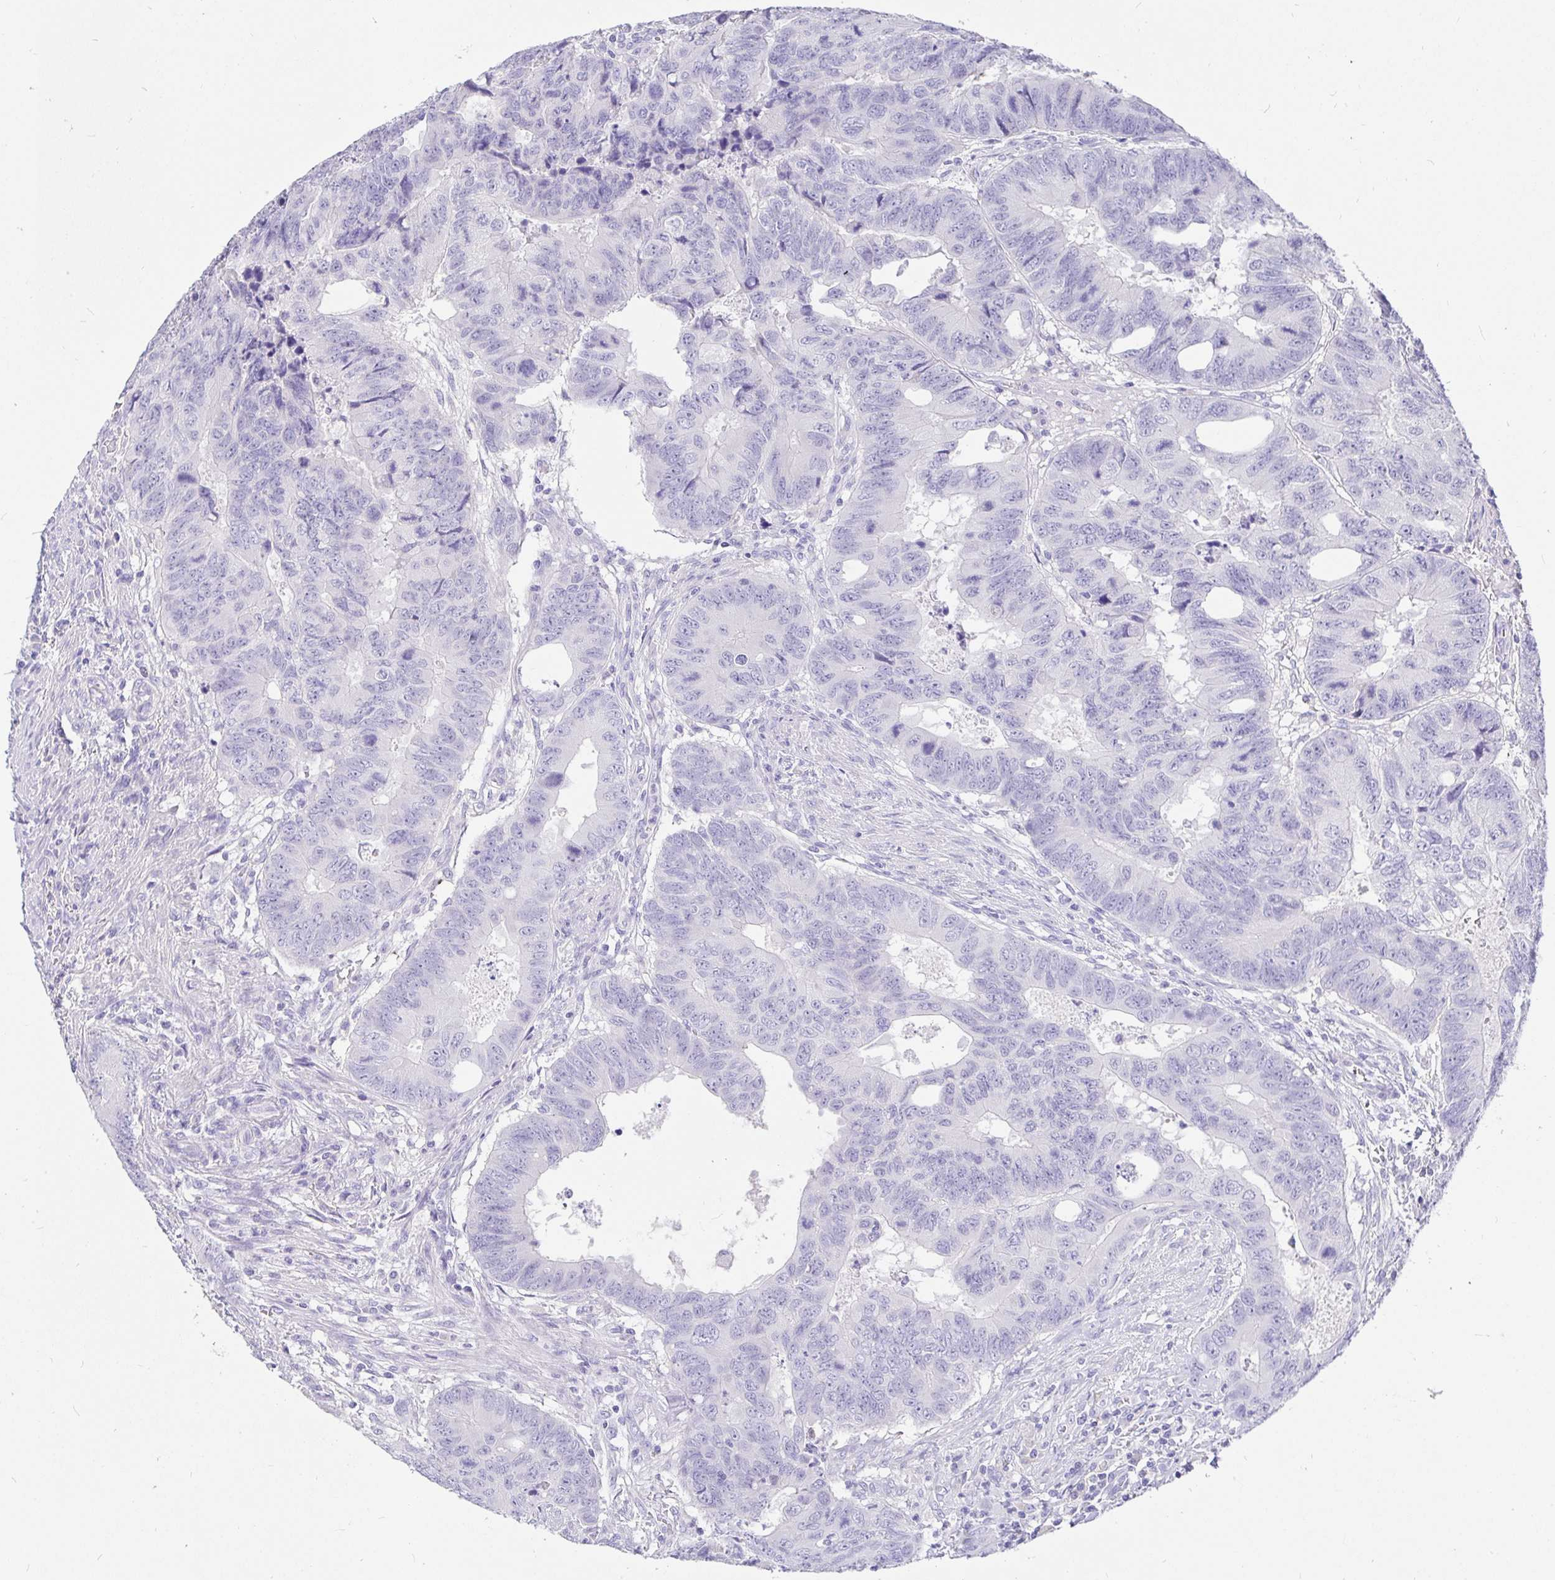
{"staining": {"intensity": "negative", "quantity": "none", "location": "none"}, "tissue": "colorectal cancer", "cell_type": "Tumor cells", "image_type": "cancer", "snomed": [{"axis": "morphology", "description": "Adenocarcinoma, NOS"}, {"axis": "topography", "description": "Colon"}], "caption": "An IHC photomicrograph of colorectal adenocarcinoma is shown. There is no staining in tumor cells of colorectal adenocarcinoma. (Brightfield microscopy of DAB IHC at high magnification).", "gene": "TPTE", "patient": {"sex": "male", "age": 62}}